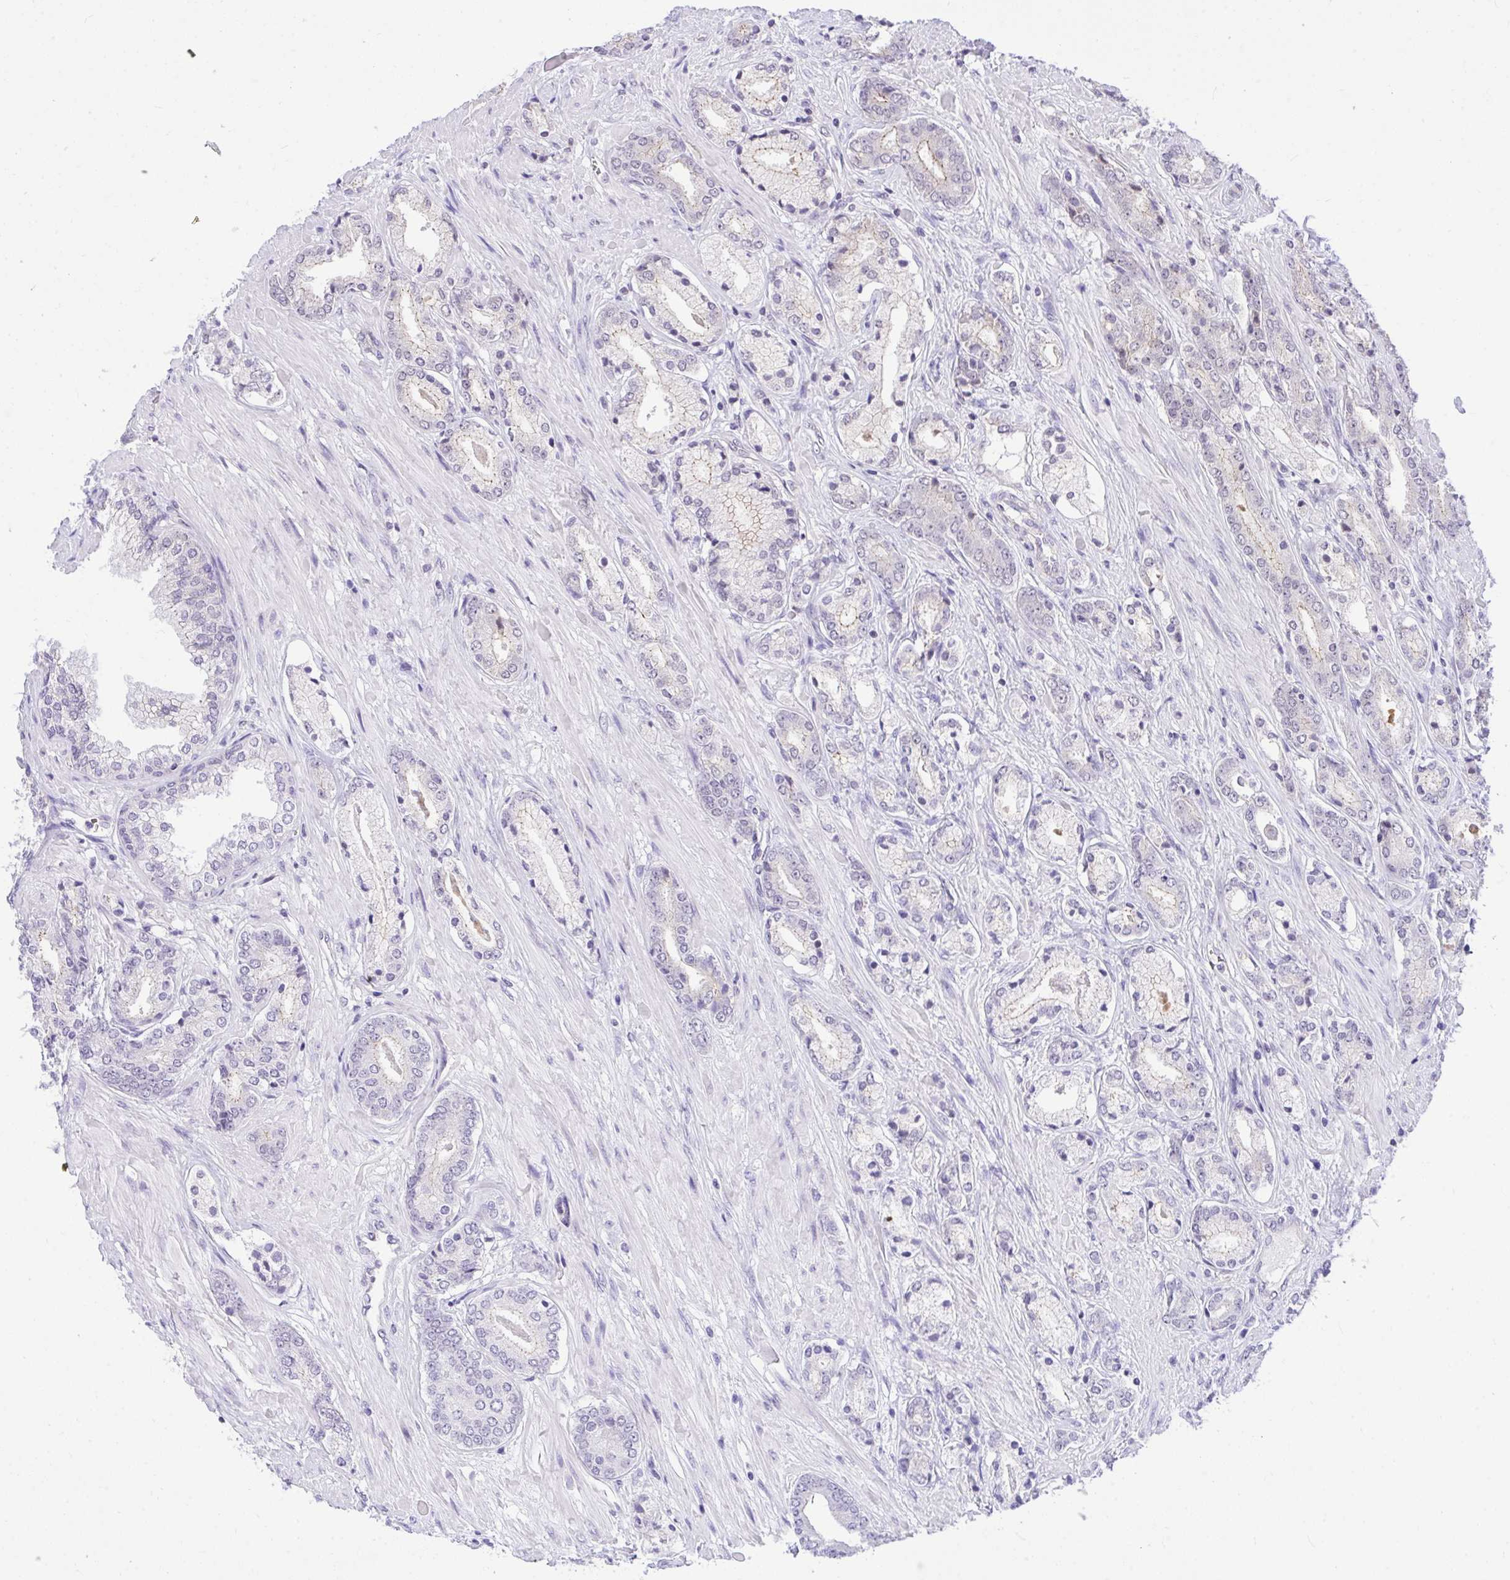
{"staining": {"intensity": "negative", "quantity": "none", "location": "none"}, "tissue": "prostate cancer", "cell_type": "Tumor cells", "image_type": "cancer", "snomed": [{"axis": "morphology", "description": "Adenocarcinoma, High grade"}, {"axis": "topography", "description": "Prostate"}], "caption": "An immunohistochemistry micrograph of adenocarcinoma (high-grade) (prostate) is shown. There is no staining in tumor cells of adenocarcinoma (high-grade) (prostate).", "gene": "PPP1CA", "patient": {"sex": "male", "age": 56}}